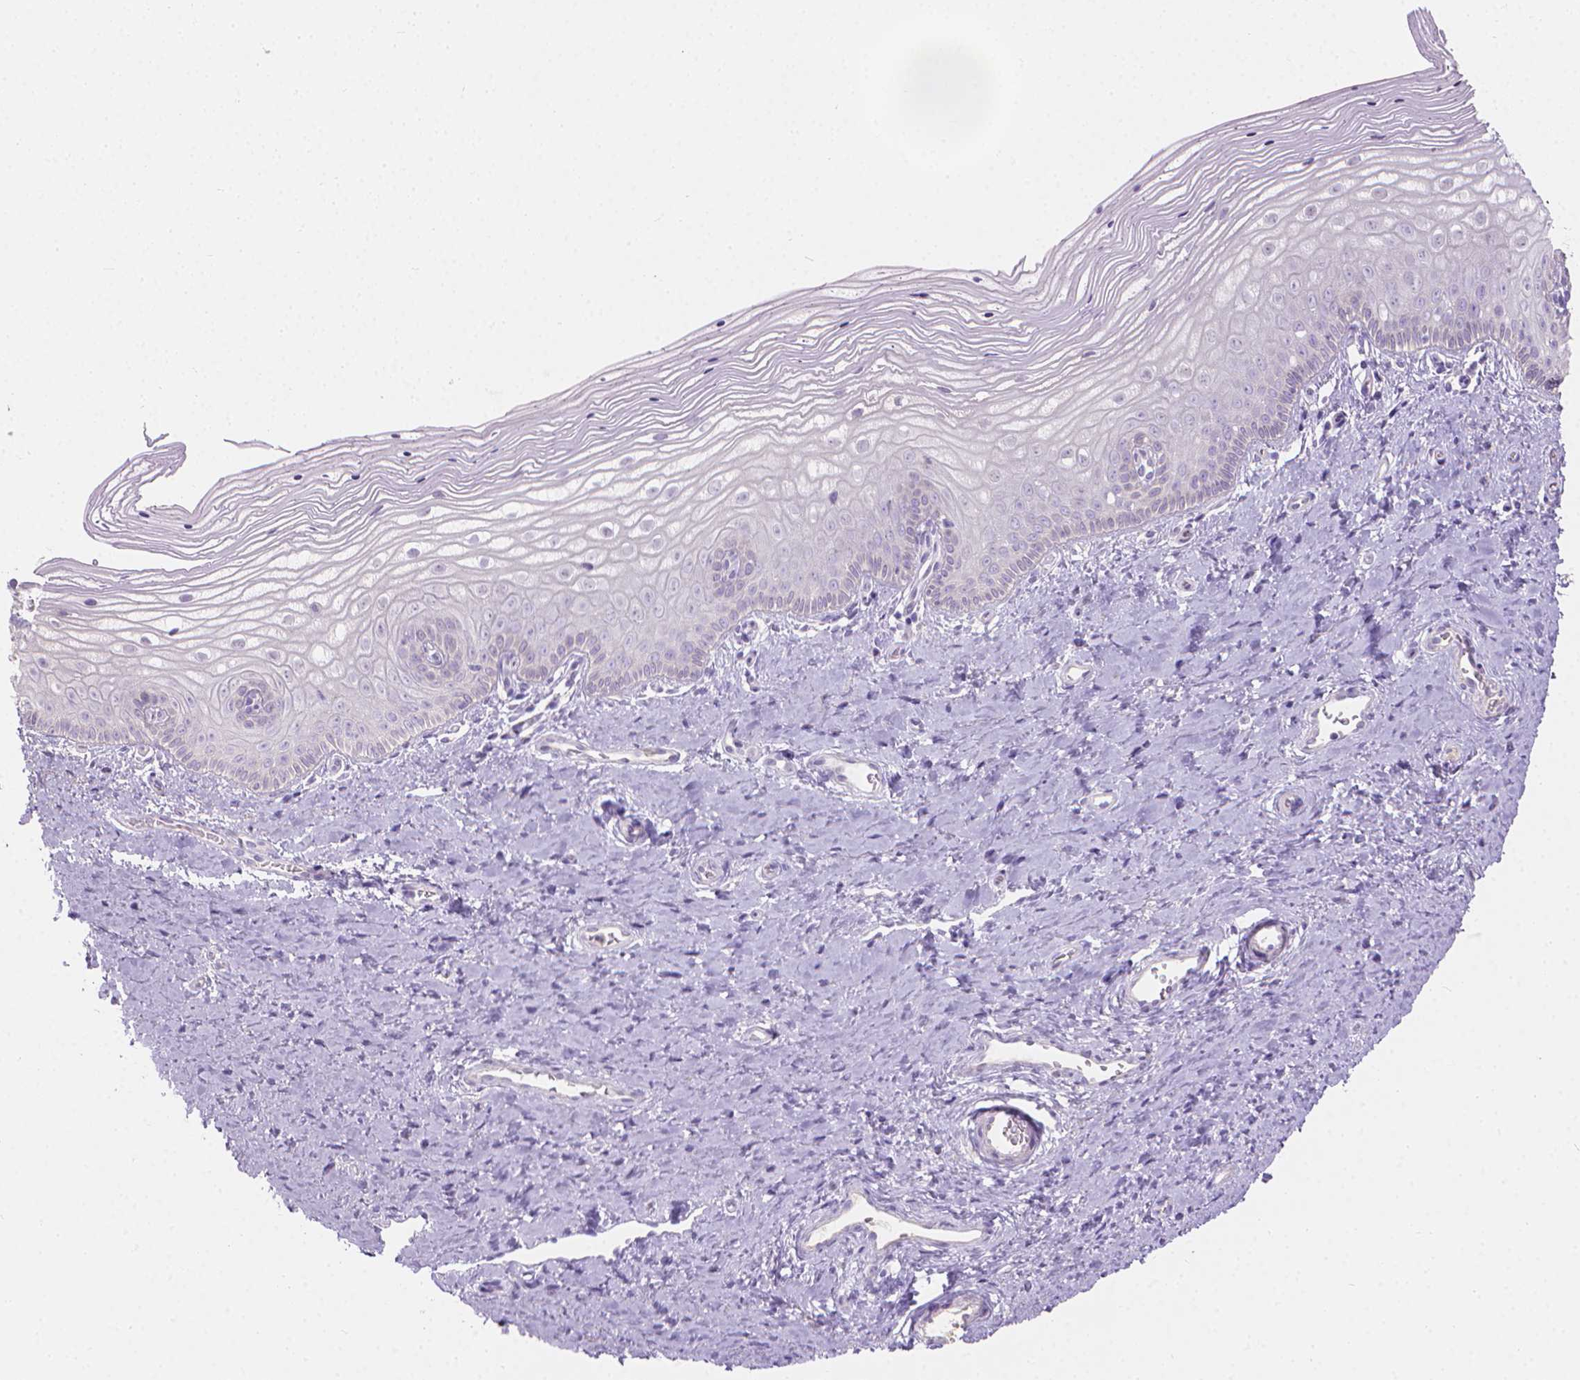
{"staining": {"intensity": "negative", "quantity": "none", "location": "none"}, "tissue": "vagina", "cell_type": "Squamous epithelial cells", "image_type": "normal", "snomed": [{"axis": "morphology", "description": "Normal tissue, NOS"}, {"axis": "topography", "description": "Vagina"}], "caption": "Squamous epithelial cells show no significant protein positivity in unremarkable vagina.", "gene": "CABCOCO1", "patient": {"sex": "female", "age": 39}}